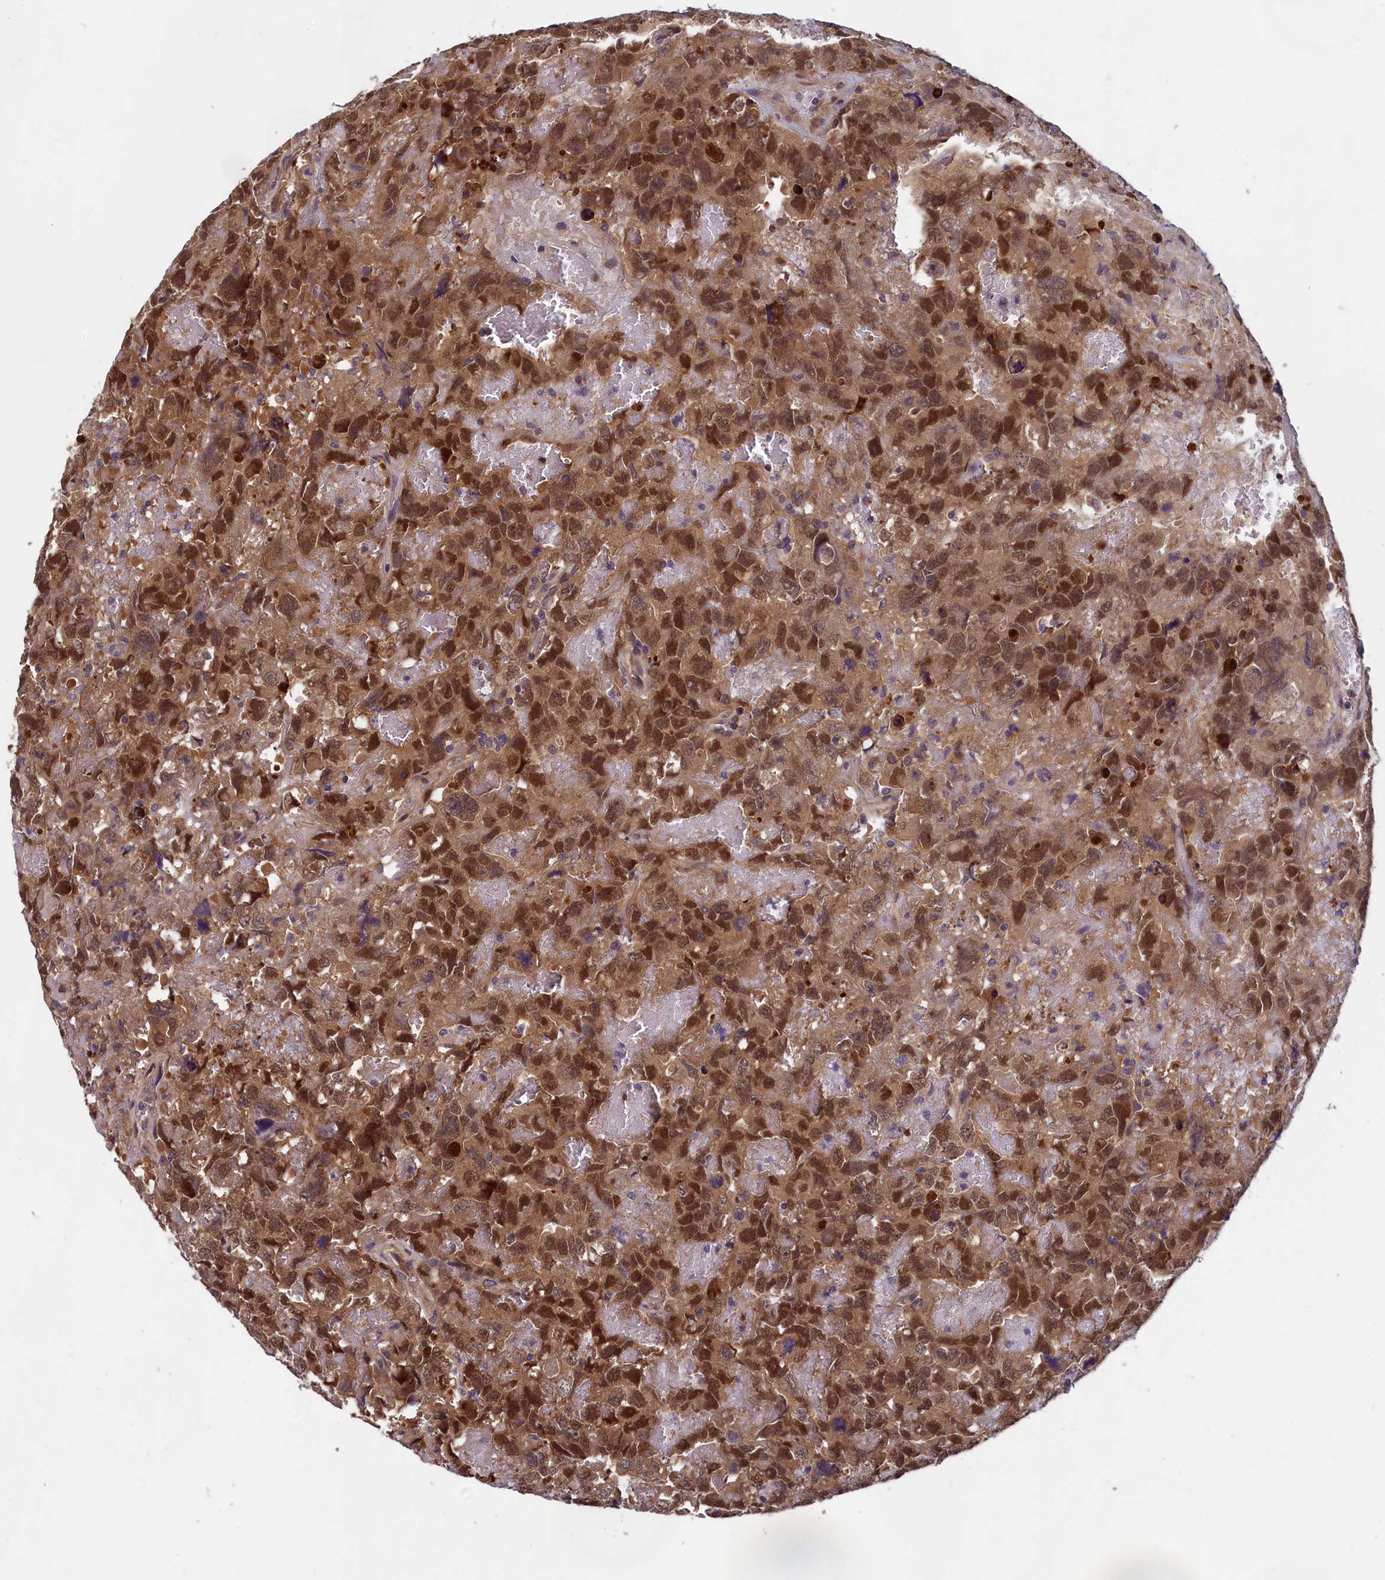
{"staining": {"intensity": "moderate", "quantity": ">75%", "location": "cytoplasmic/membranous,nuclear"}, "tissue": "testis cancer", "cell_type": "Tumor cells", "image_type": "cancer", "snomed": [{"axis": "morphology", "description": "Carcinoma, Embryonal, NOS"}, {"axis": "topography", "description": "Testis"}], "caption": "High-power microscopy captured an immunohistochemistry photomicrograph of testis cancer, revealing moderate cytoplasmic/membranous and nuclear positivity in about >75% of tumor cells. The protein of interest is shown in brown color, while the nuclei are stained blue.", "gene": "CCDC15", "patient": {"sex": "male", "age": 45}}